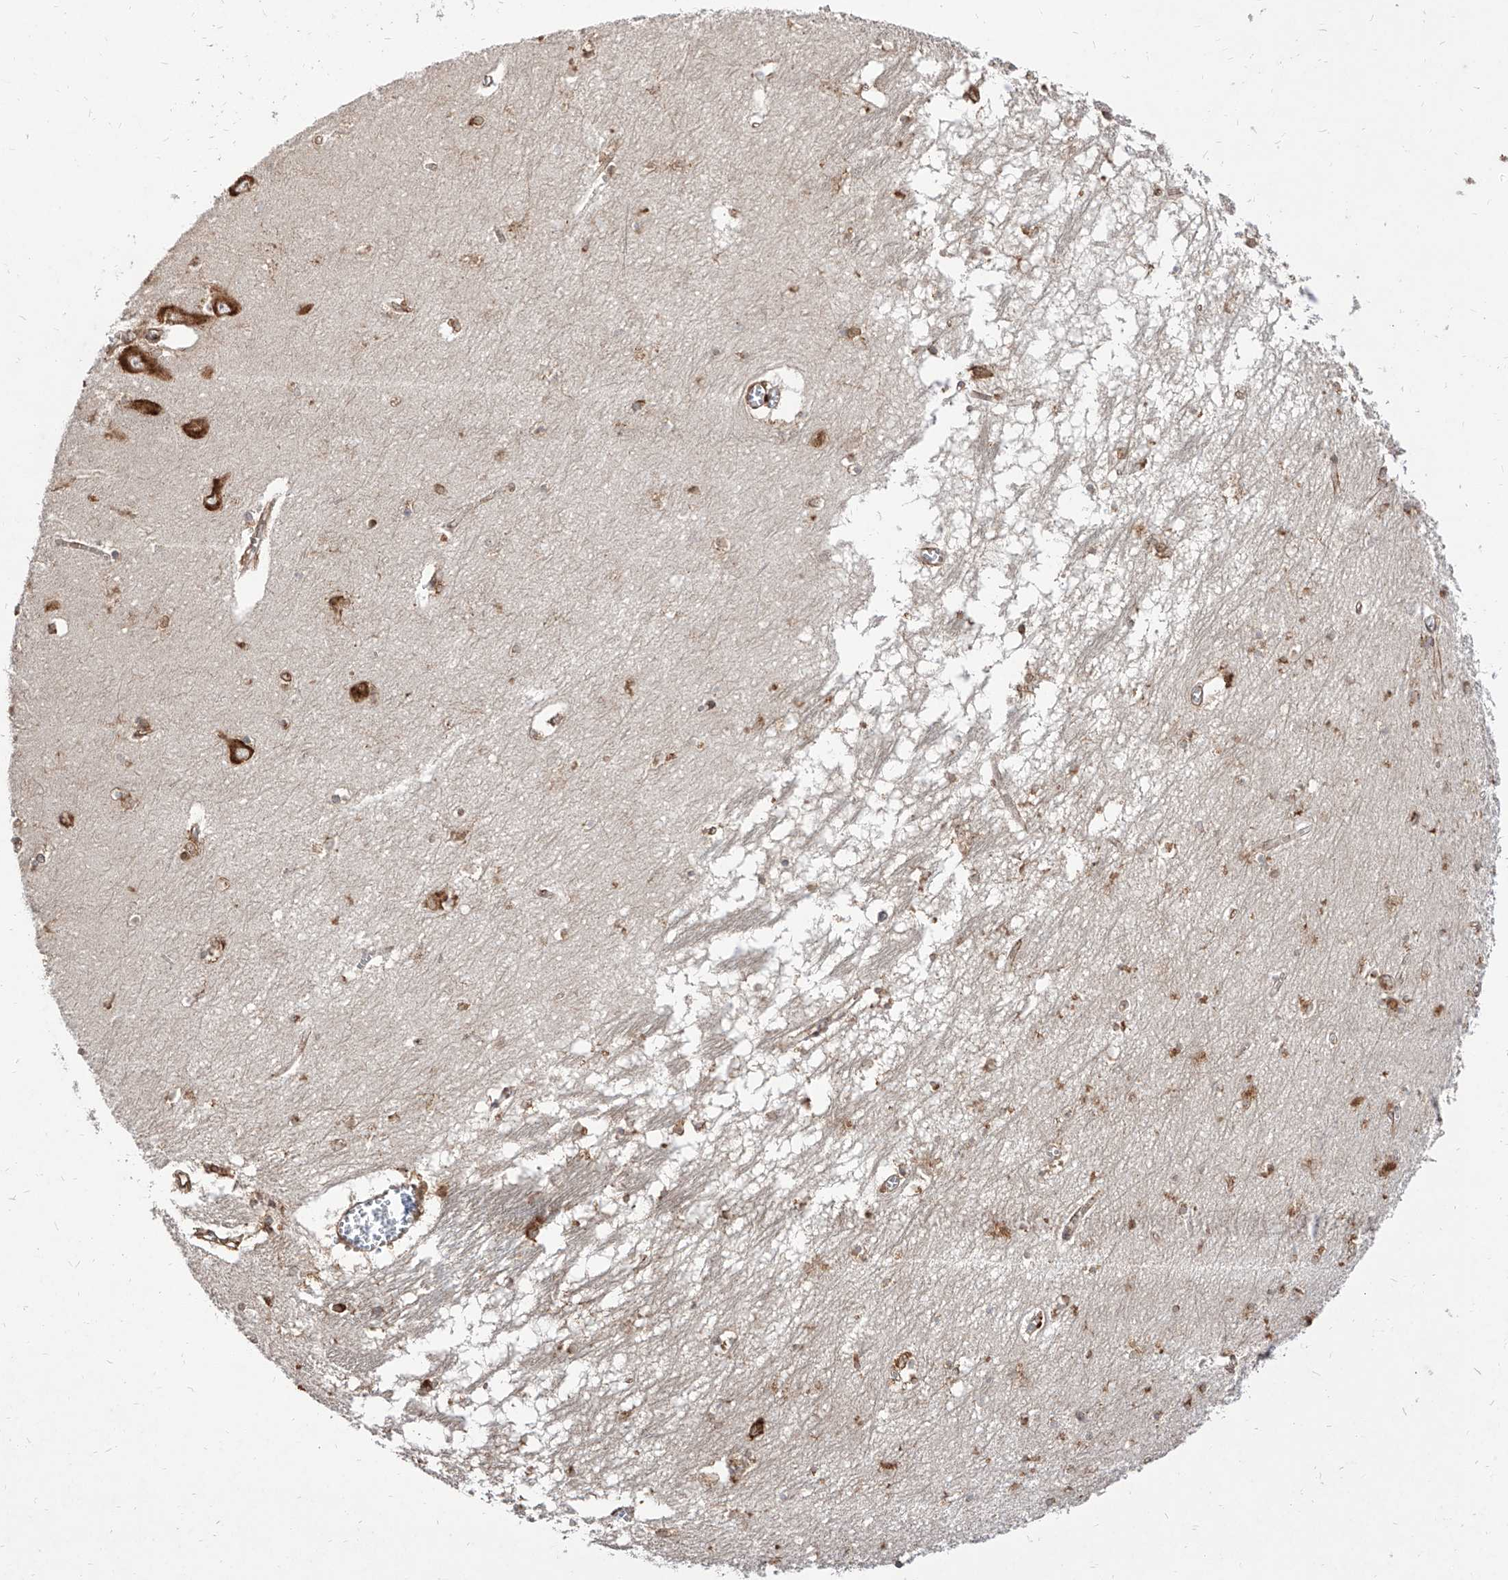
{"staining": {"intensity": "moderate", "quantity": "25%-75%", "location": "cytoplasmic/membranous"}, "tissue": "hippocampus", "cell_type": "Glial cells", "image_type": "normal", "snomed": [{"axis": "morphology", "description": "Normal tissue, NOS"}, {"axis": "topography", "description": "Hippocampus"}], "caption": "Unremarkable hippocampus reveals moderate cytoplasmic/membranous expression in approximately 25%-75% of glial cells.", "gene": "RPS25", "patient": {"sex": "male", "age": 70}}